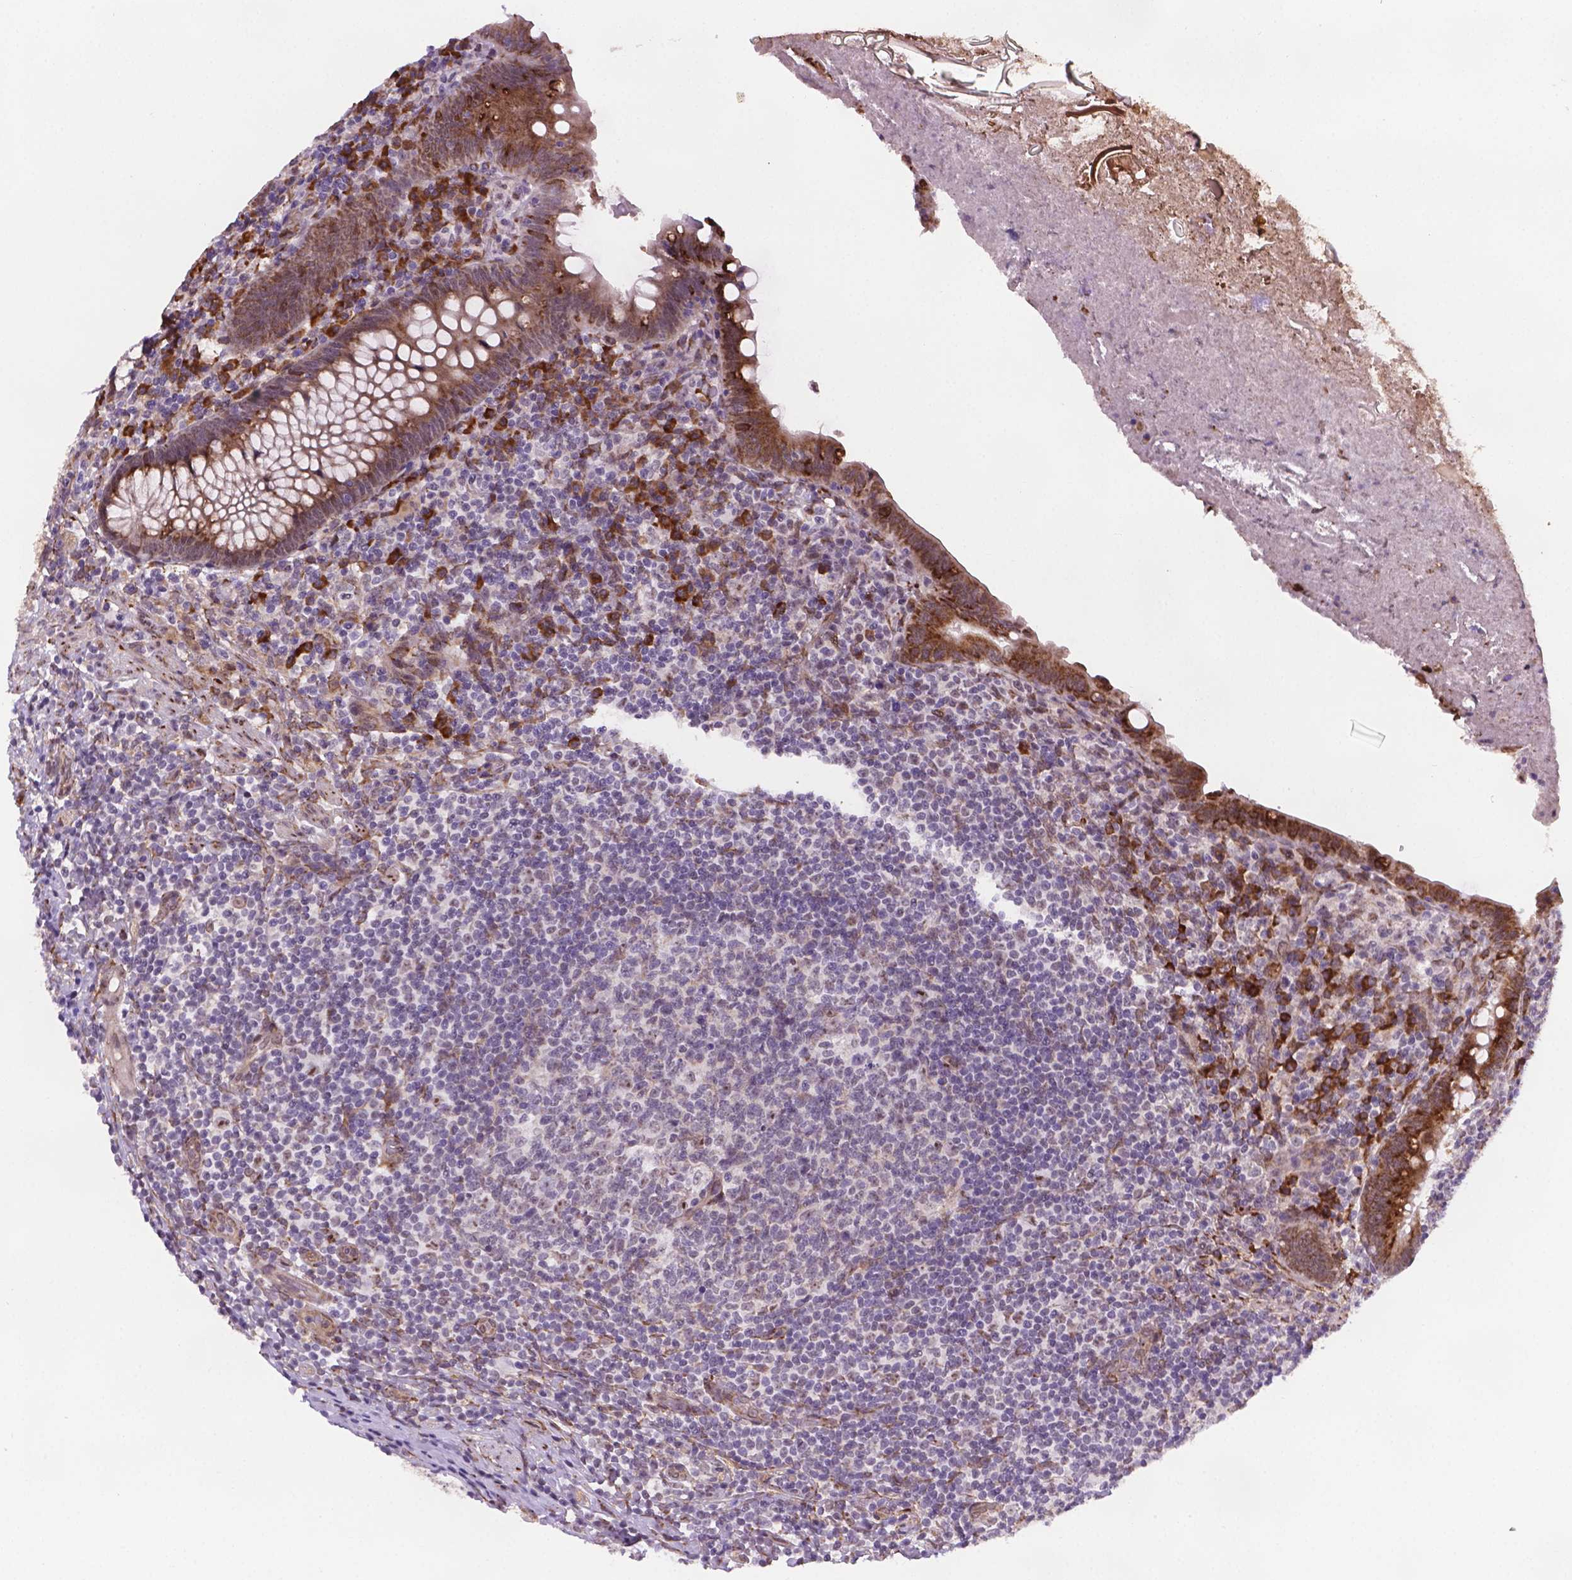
{"staining": {"intensity": "strong", "quantity": "25%-75%", "location": "cytoplasmic/membranous"}, "tissue": "appendix", "cell_type": "Glandular cells", "image_type": "normal", "snomed": [{"axis": "morphology", "description": "Normal tissue, NOS"}, {"axis": "topography", "description": "Appendix"}], "caption": "This histopathology image exhibits immunohistochemistry staining of benign appendix, with high strong cytoplasmic/membranous expression in about 25%-75% of glandular cells.", "gene": "FNIP1", "patient": {"sex": "male", "age": 47}}